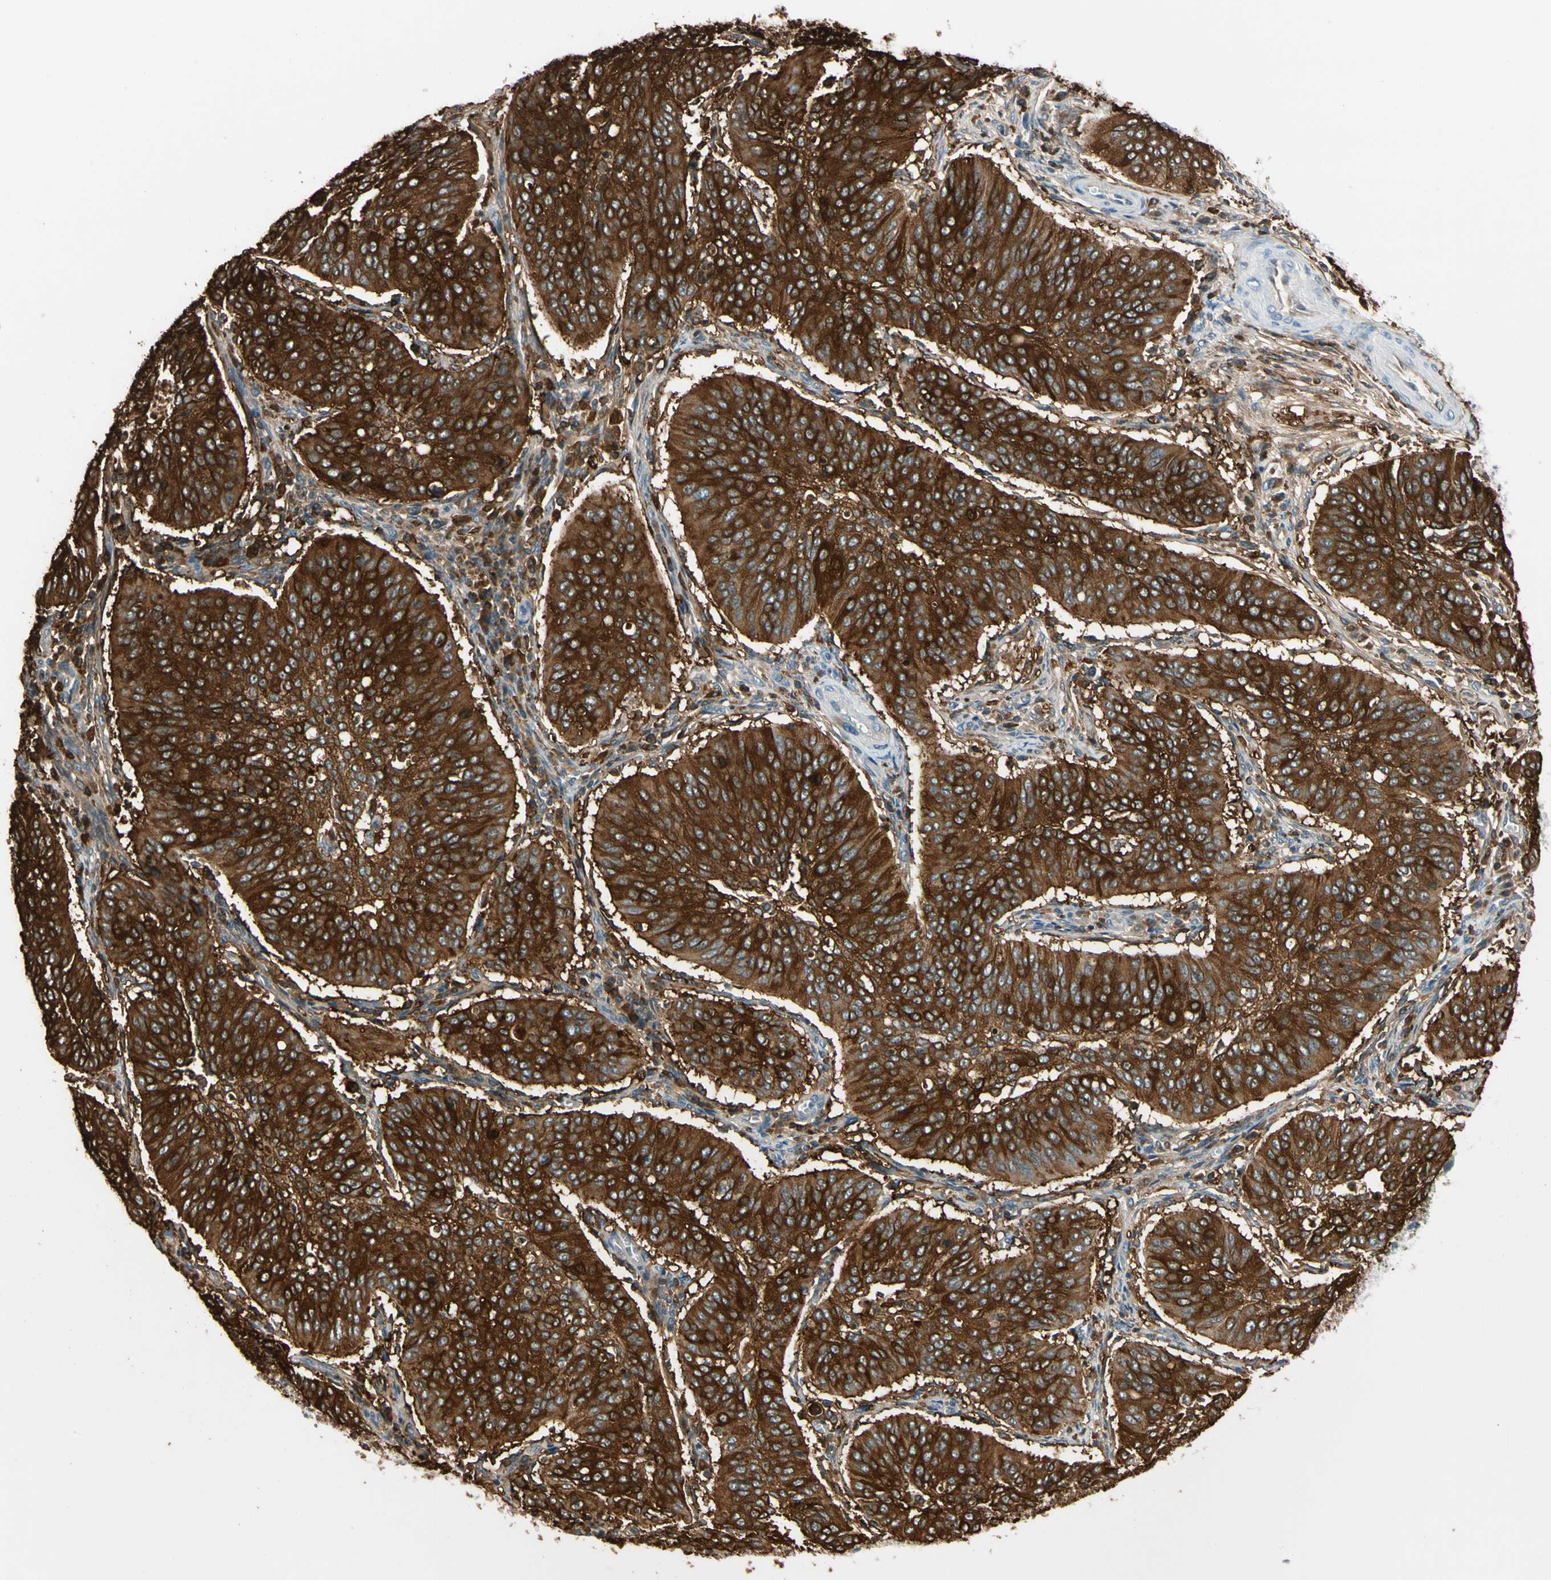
{"staining": {"intensity": "strong", "quantity": ">75%", "location": "cytoplasmic/membranous"}, "tissue": "cervical cancer", "cell_type": "Tumor cells", "image_type": "cancer", "snomed": [{"axis": "morphology", "description": "Normal tissue, NOS"}, {"axis": "morphology", "description": "Squamous cell carcinoma, NOS"}, {"axis": "topography", "description": "Cervix"}], "caption": "DAB immunohistochemical staining of human cervical squamous cell carcinoma shows strong cytoplasmic/membranous protein expression in about >75% of tumor cells. Immunohistochemistry (ihc) stains the protein of interest in brown and the nuclei are stained blue.", "gene": "STK40", "patient": {"sex": "female", "age": 39}}